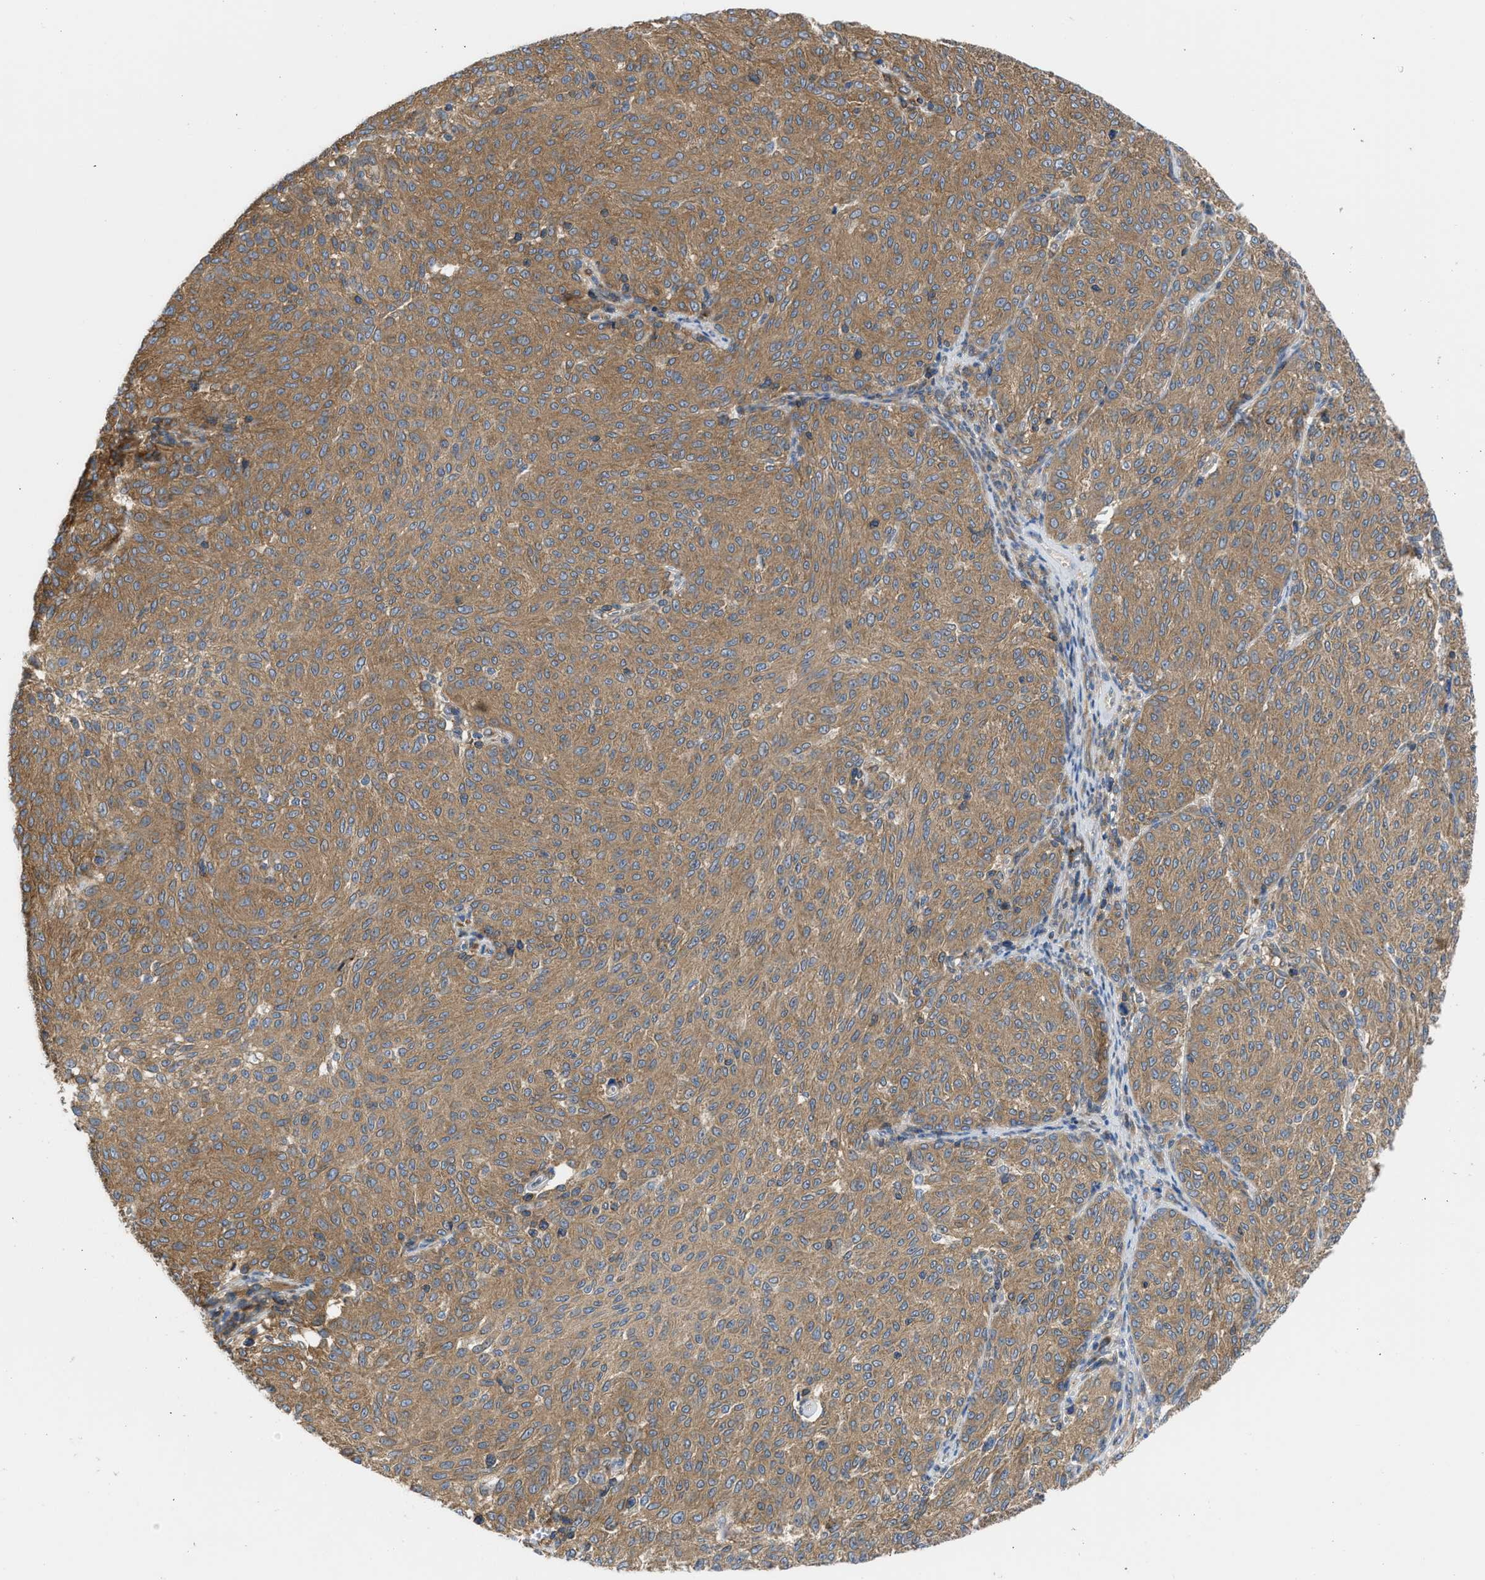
{"staining": {"intensity": "moderate", "quantity": ">75%", "location": "cytoplasmic/membranous"}, "tissue": "melanoma", "cell_type": "Tumor cells", "image_type": "cancer", "snomed": [{"axis": "morphology", "description": "Malignant melanoma, NOS"}, {"axis": "topography", "description": "Skin"}], "caption": "IHC of human malignant melanoma exhibits medium levels of moderate cytoplasmic/membranous staining in about >75% of tumor cells. The protein of interest is stained brown, and the nuclei are stained in blue (DAB IHC with brightfield microscopy, high magnification).", "gene": "CHKB", "patient": {"sex": "female", "age": 72}}